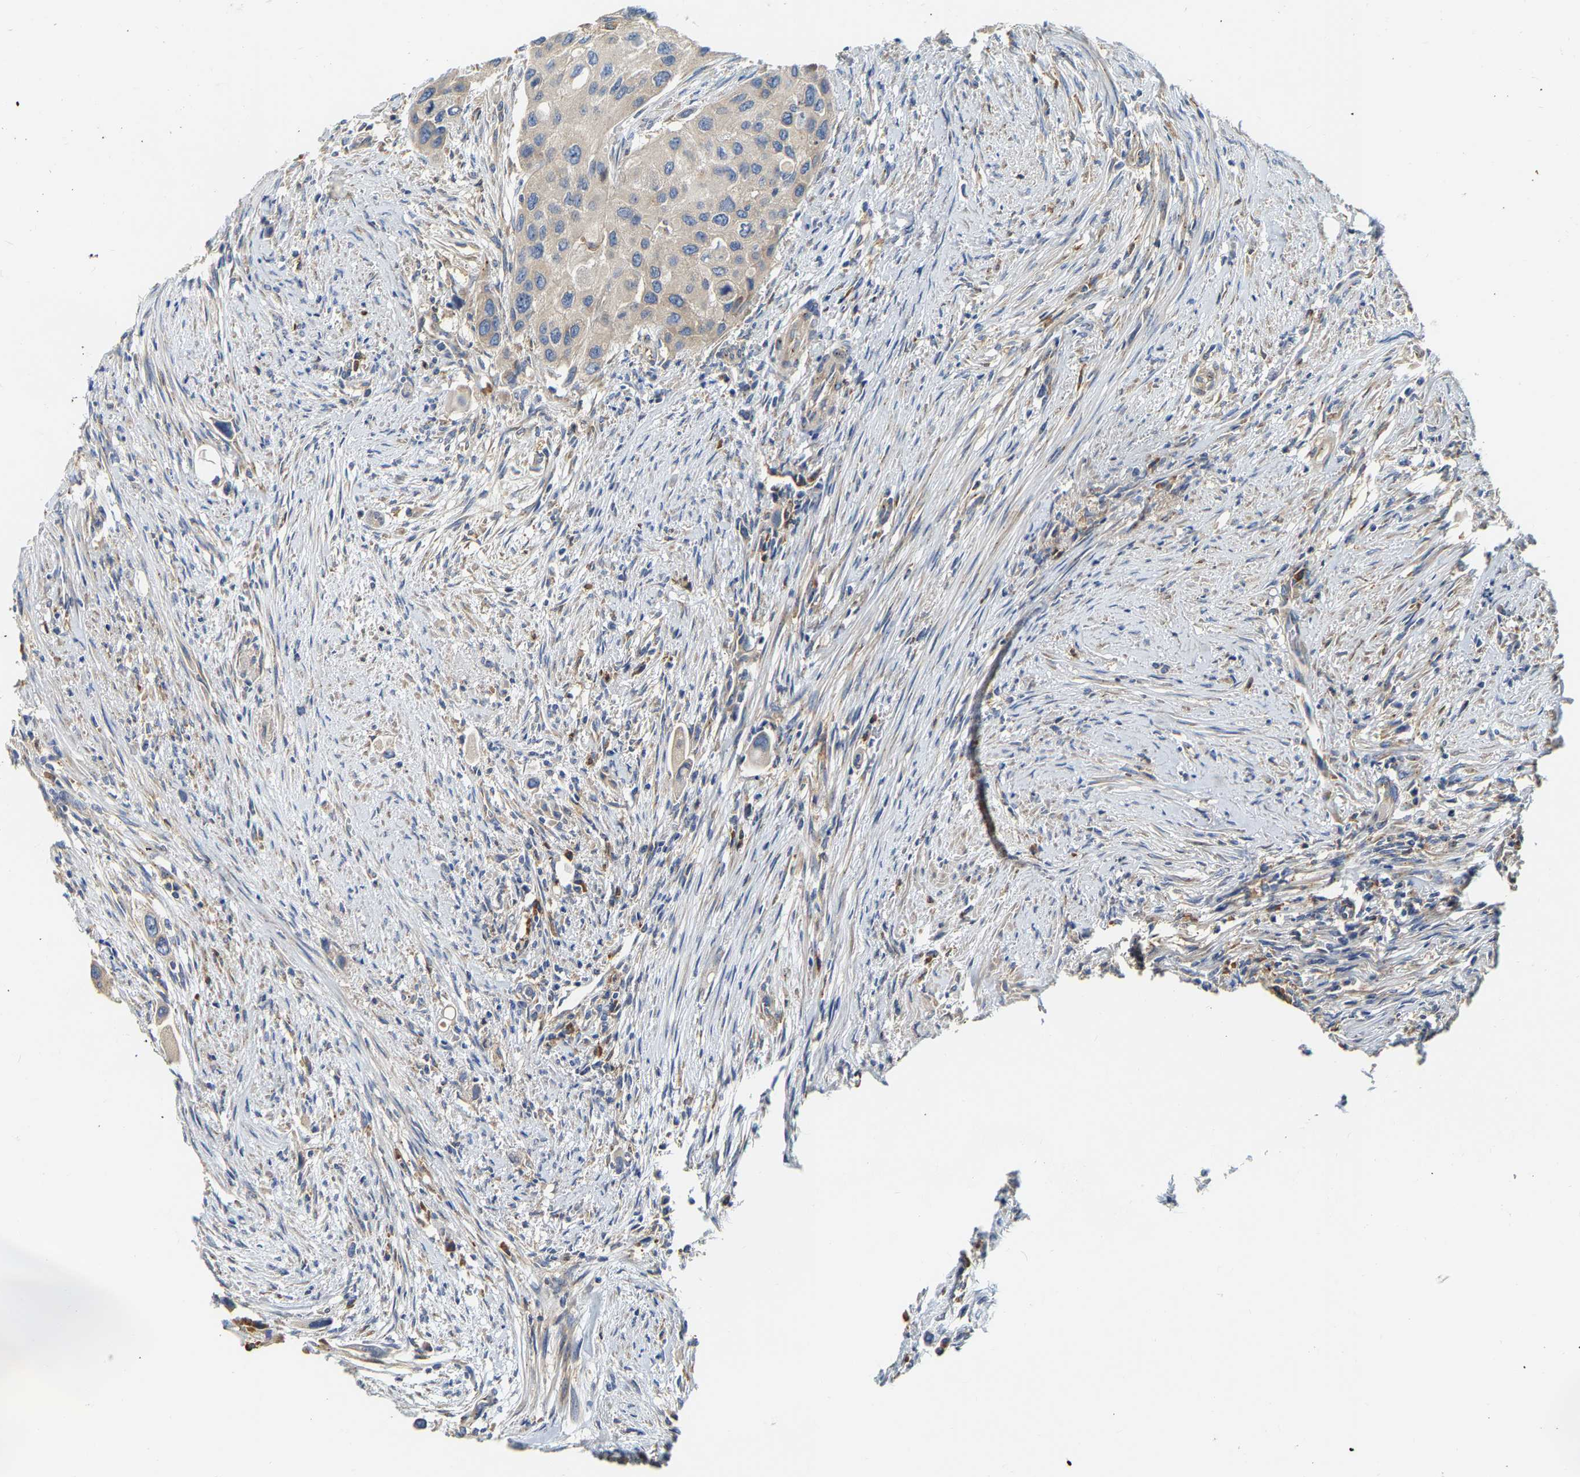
{"staining": {"intensity": "weak", "quantity": ">75%", "location": "cytoplasmic/membranous"}, "tissue": "urothelial cancer", "cell_type": "Tumor cells", "image_type": "cancer", "snomed": [{"axis": "morphology", "description": "Urothelial carcinoma, High grade"}, {"axis": "topography", "description": "Urinary bladder"}], "caption": "Immunohistochemical staining of human urothelial cancer demonstrates low levels of weak cytoplasmic/membranous positivity in about >75% of tumor cells.", "gene": "PCNT", "patient": {"sex": "female", "age": 56}}